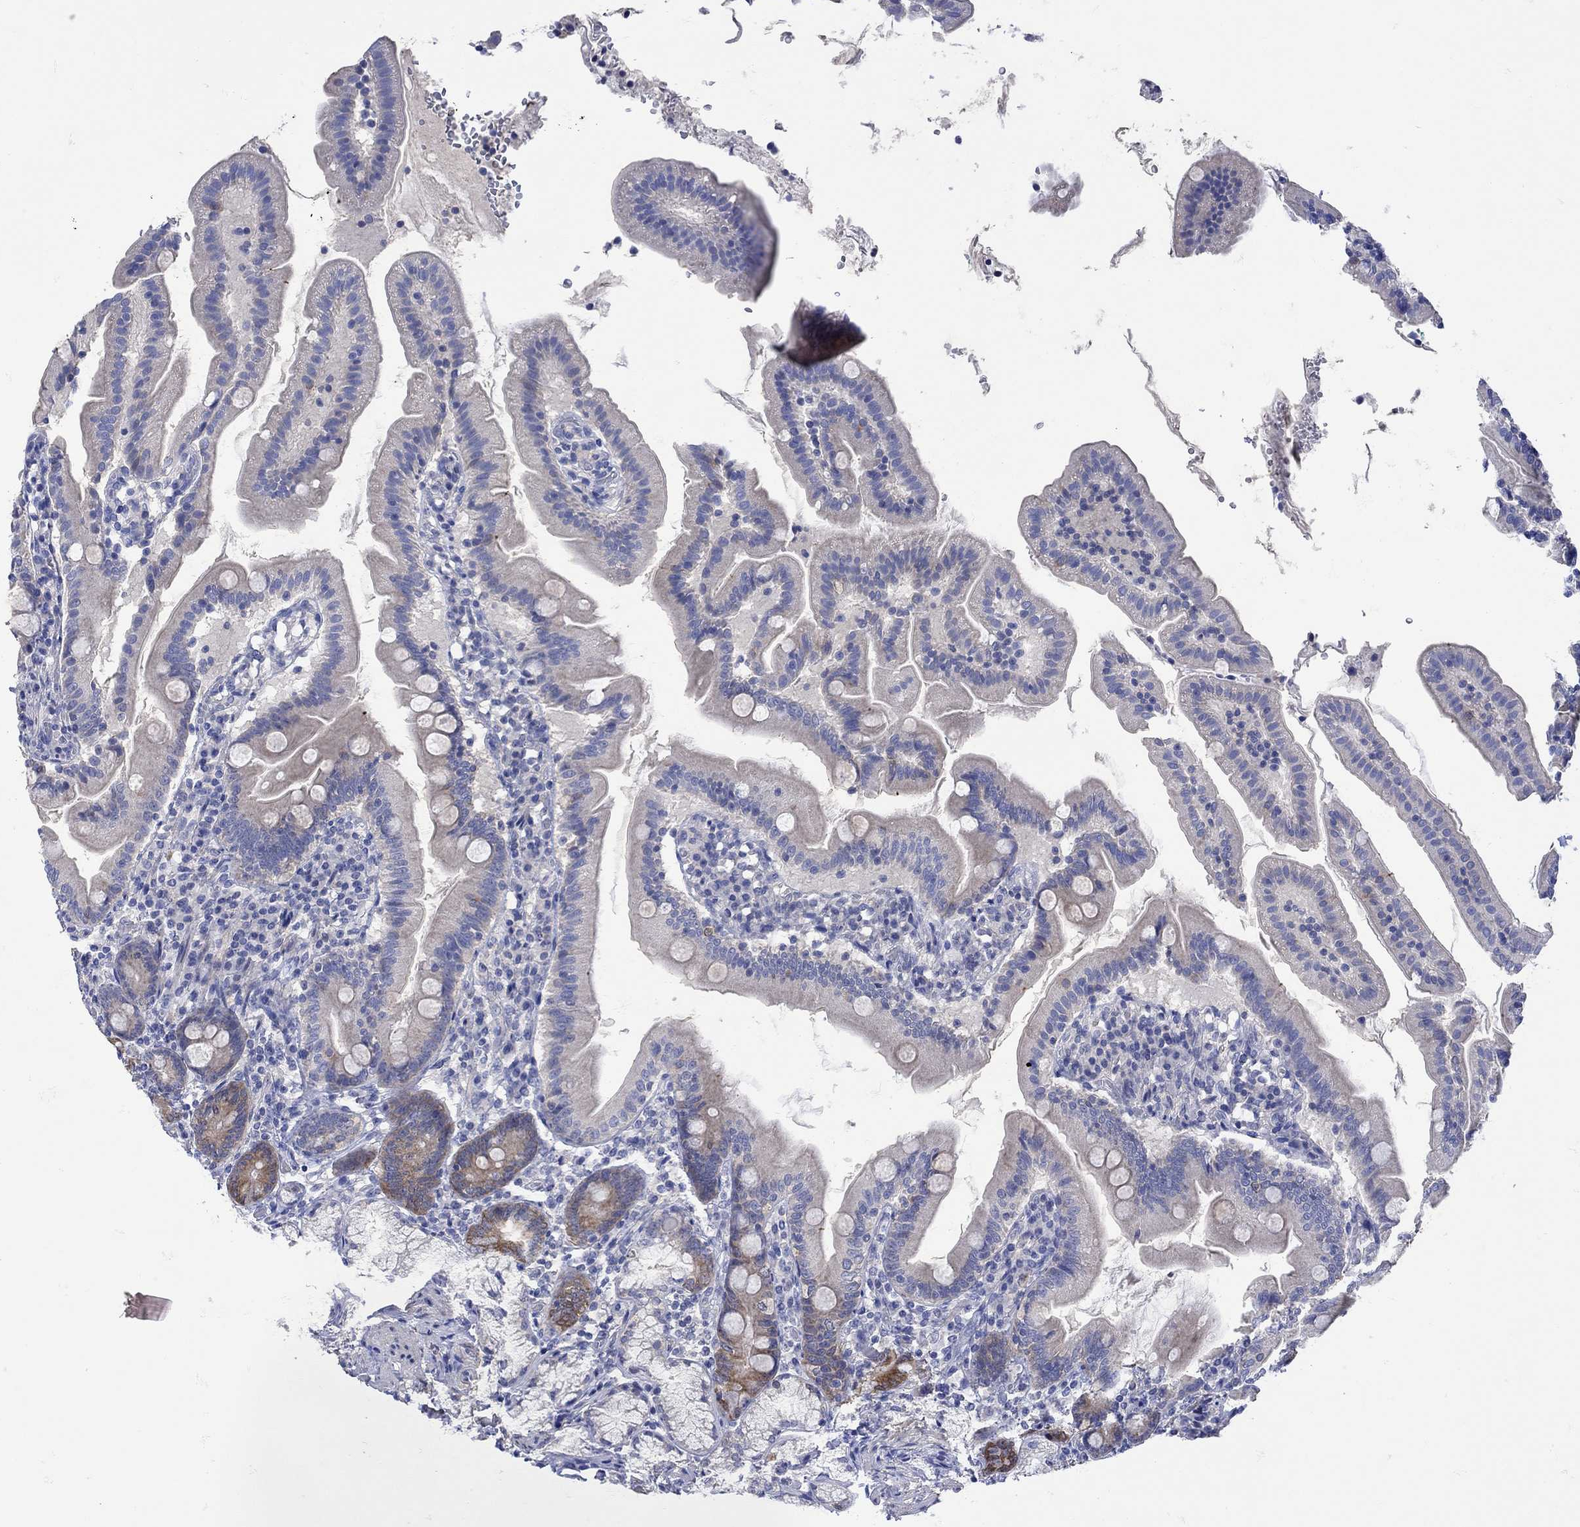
{"staining": {"intensity": "strong", "quantity": "<25%", "location": "cytoplasmic/membranous"}, "tissue": "duodenum", "cell_type": "Glandular cells", "image_type": "normal", "snomed": [{"axis": "morphology", "description": "Normal tissue, NOS"}, {"axis": "topography", "description": "Duodenum"}], "caption": "A brown stain labels strong cytoplasmic/membranous positivity of a protein in glandular cells of unremarkable human duodenum. (Stains: DAB in brown, nuclei in blue, Microscopy: brightfield microscopy at high magnification).", "gene": "MSI1", "patient": {"sex": "female", "age": 67}}